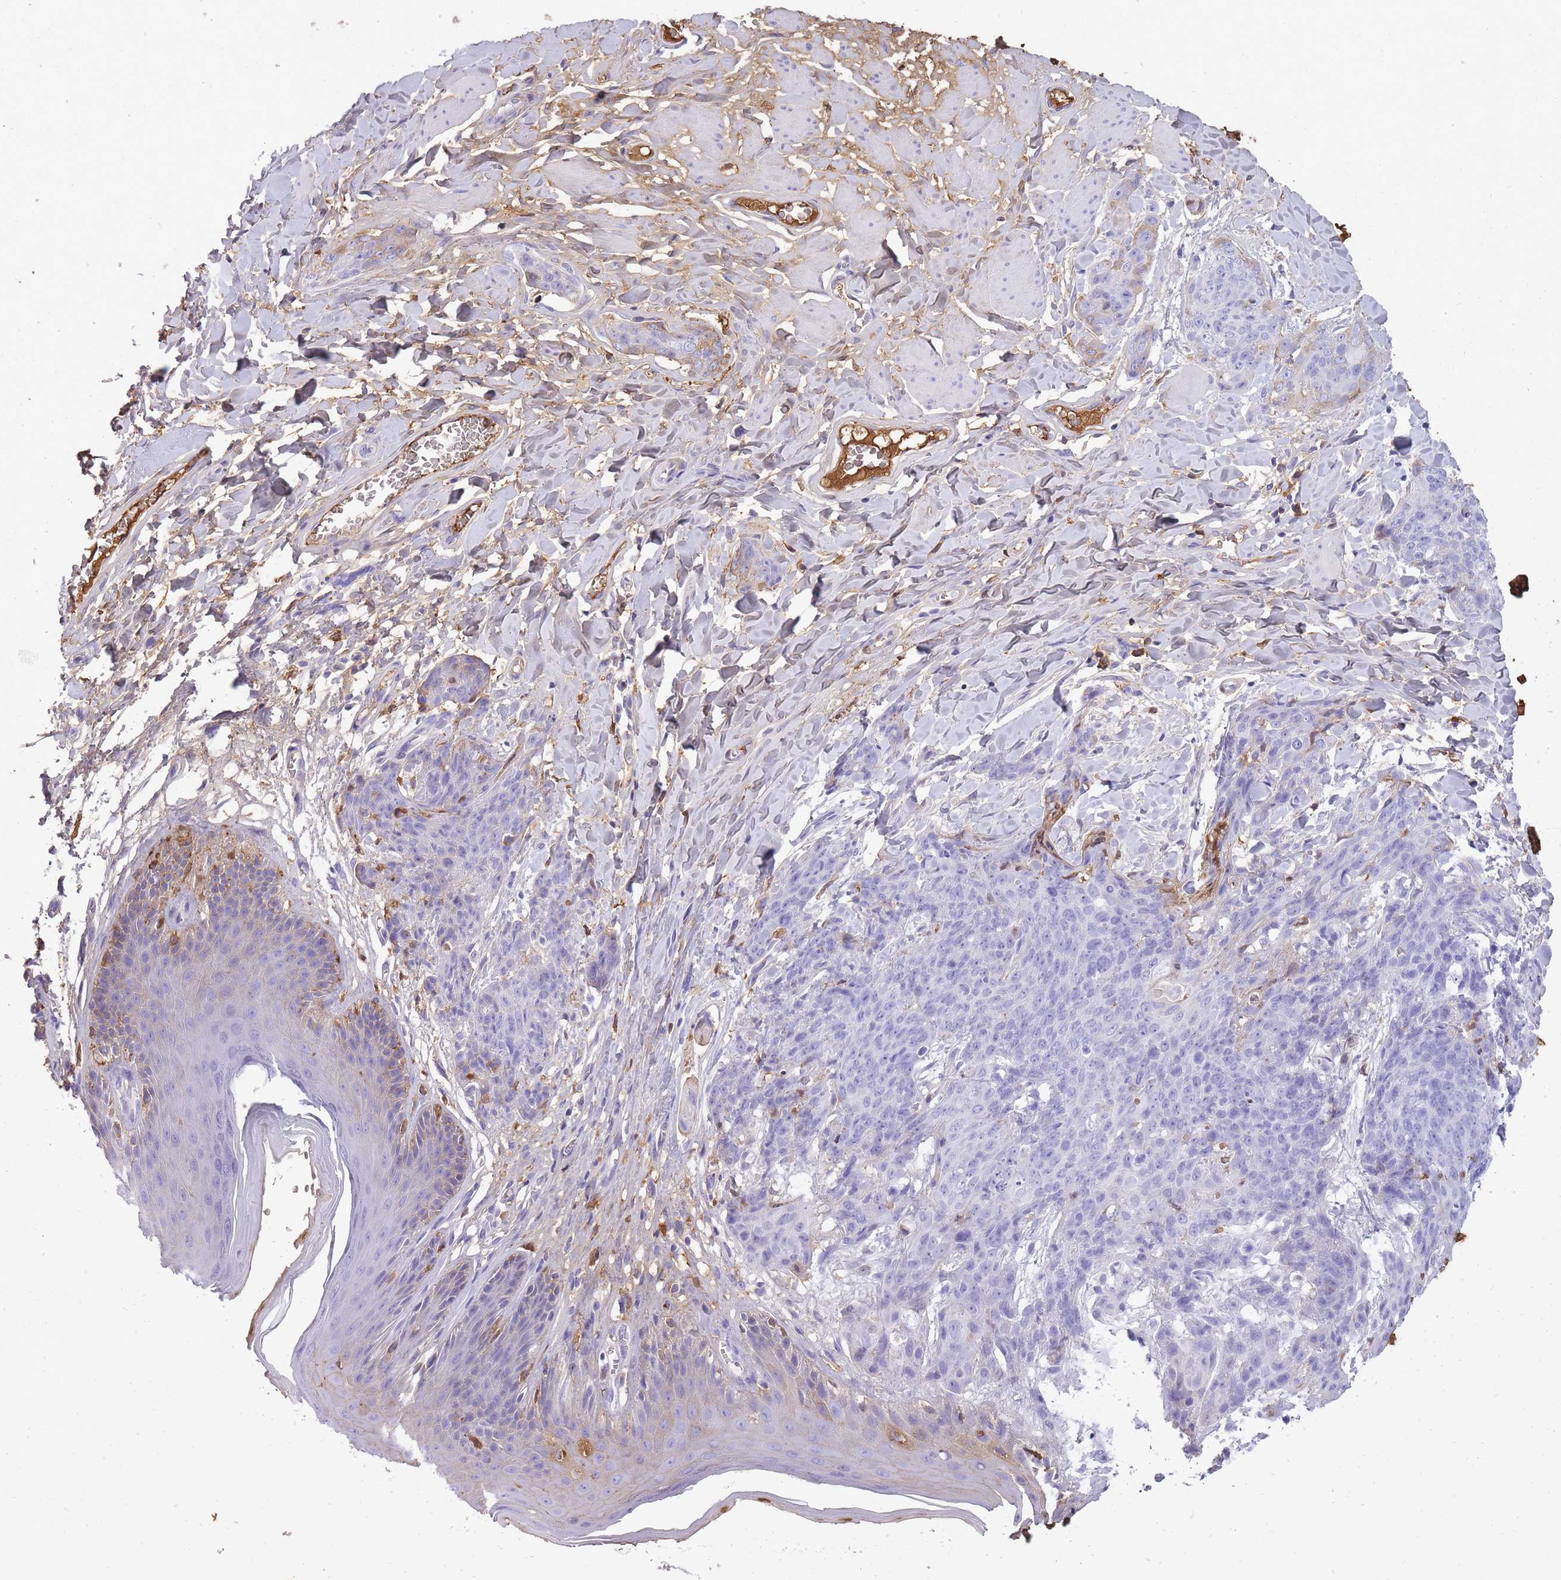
{"staining": {"intensity": "negative", "quantity": "none", "location": "none"}, "tissue": "skin cancer", "cell_type": "Tumor cells", "image_type": "cancer", "snomed": [{"axis": "morphology", "description": "Squamous cell carcinoma, NOS"}, {"axis": "topography", "description": "Skin"}, {"axis": "topography", "description": "Vulva"}], "caption": "The histopathology image displays no staining of tumor cells in skin cancer (squamous cell carcinoma).", "gene": "IGKV1D-42", "patient": {"sex": "female", "age": 85}}